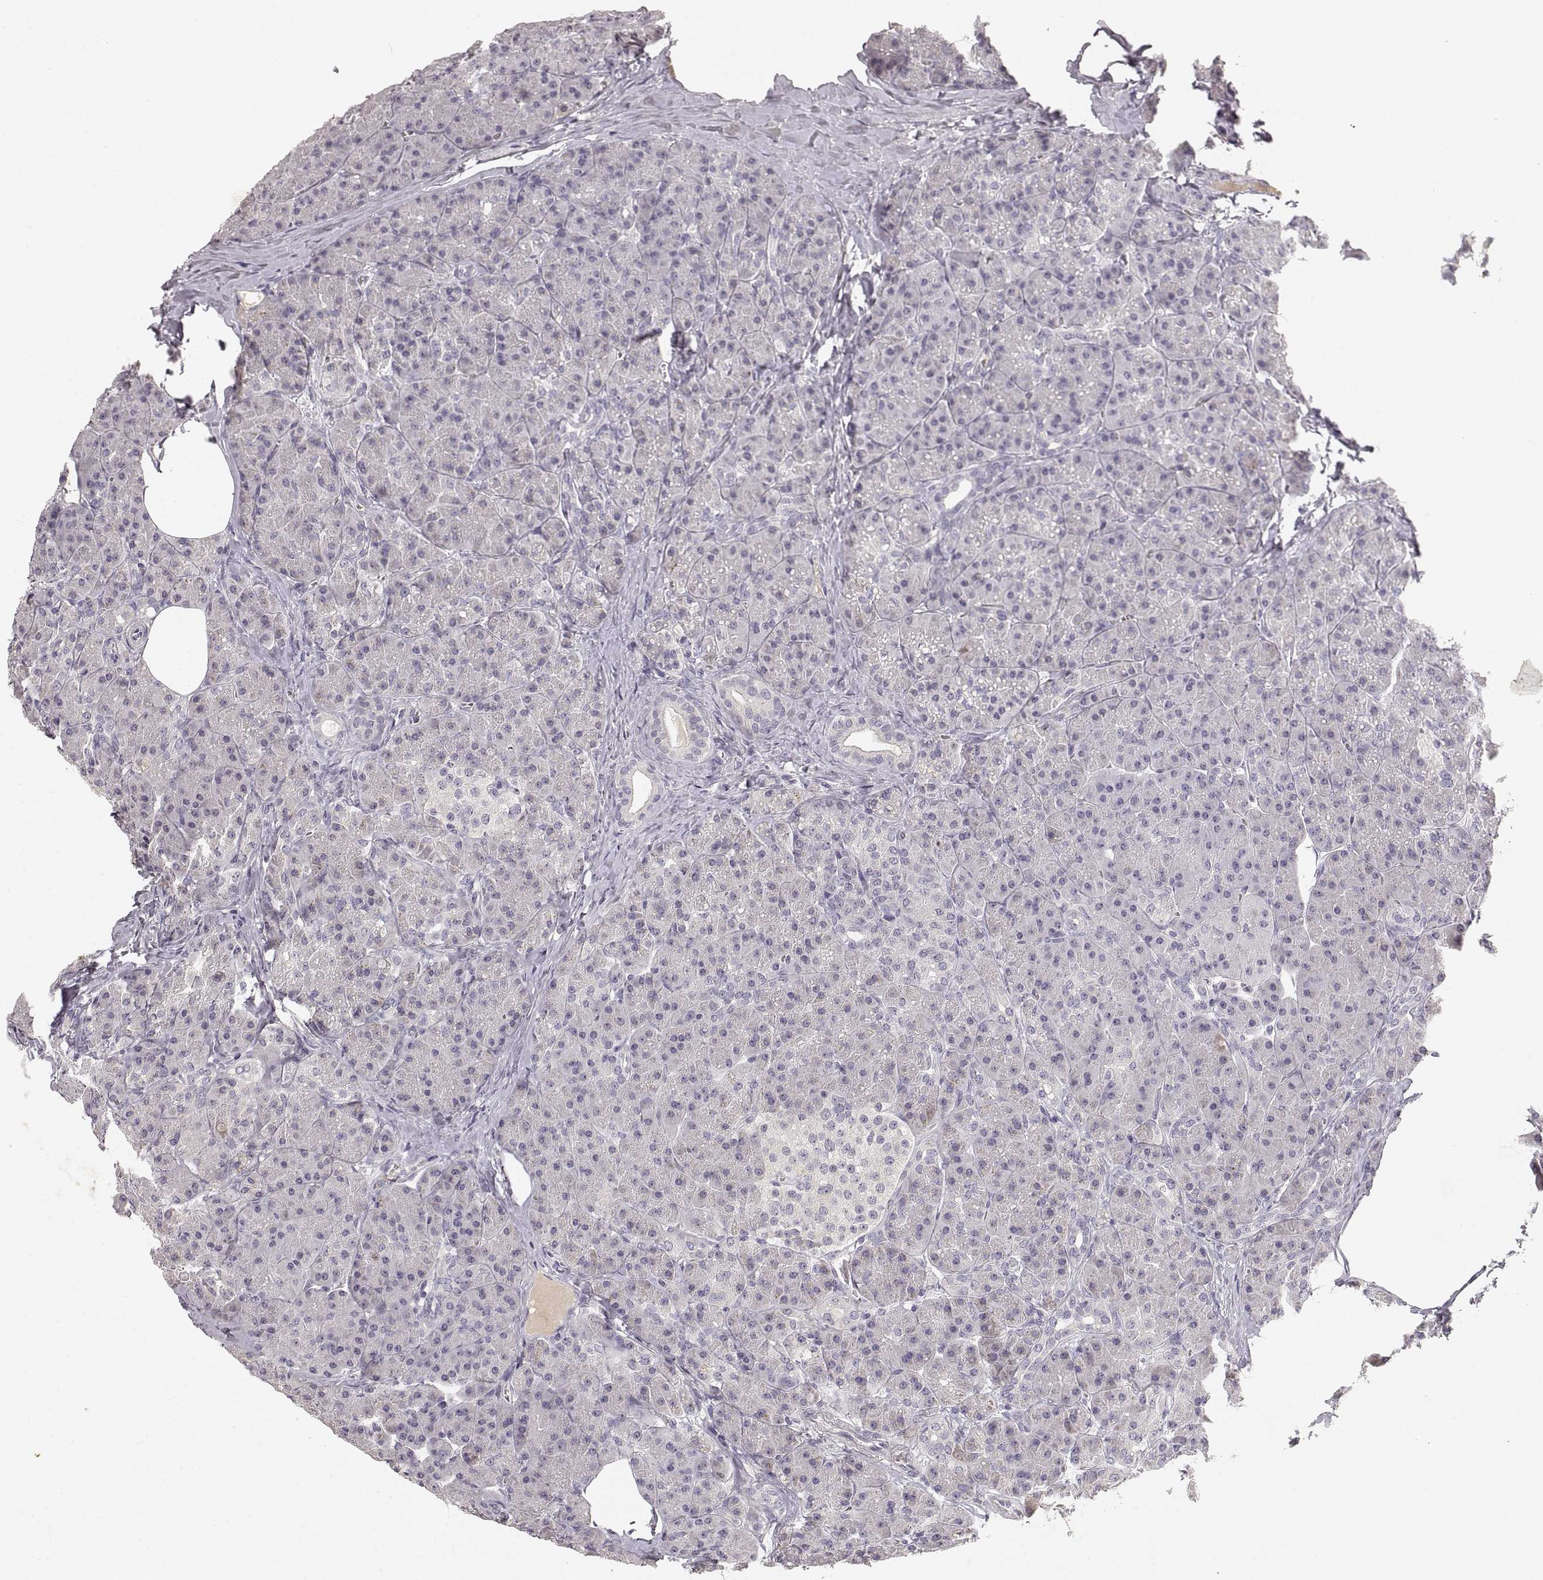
{"staining": {"intensity": "negative", "quantity": "none", "location": "none"}, "tissue": "pancreas", "cell_type": "Exocrine glandular cells", "image_type": "normal", "snomed": [{"axis": "morphology", "description": "Normal tissue, NOS"}, {"axis": "topography", "description": "Pancreas"}], "caption": "This is a micrograph of immunohistochemistry staining of benign pancreas, which shows no positivity in exocrine glandular cells. (Stains: DAB immunohistochemistry with hematoxylin counter stain, Microscopy: brightfield microscopy at high magnification).", "gene": "RUNDC3A", "patient": {"sex": "male", "age": 57}}